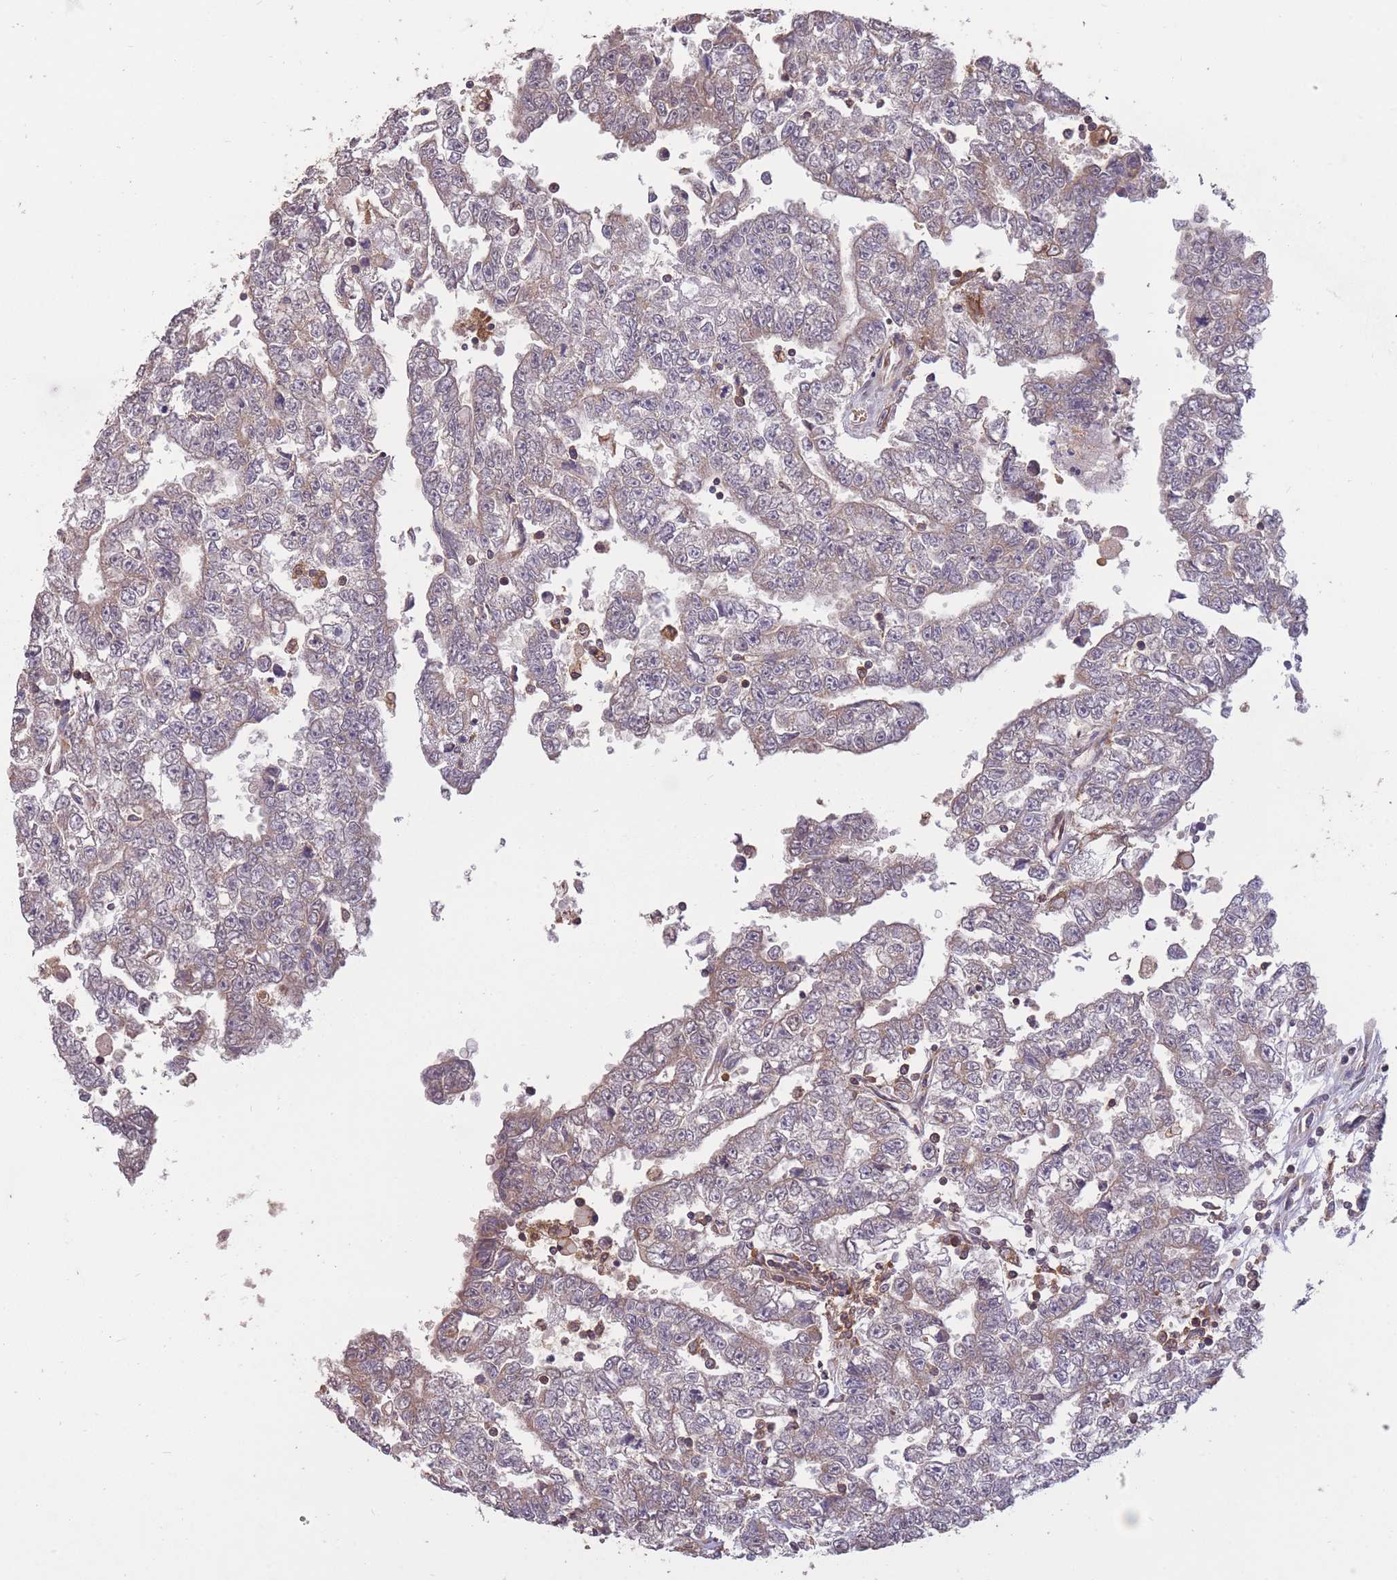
{"staining": {"intensity": "weak", "quantity": "25%-75%", "location": "cytoplasmic/membranous"}, "tissue": "testis cancer", "cell_type": "Tumor cells", "image_type": "cancer", "snomed": [{"axis": "morphology", "description": "Carcinoma, Embryonal, NOS"}, {"axis": "topography", "description": "Testis"}], "caption": "Tumor cells demonstrate low levels of weak cytoplasmic/membranous staining in approximately 25%-75% of cells in testis embryonal carcinoma.", "gene": "GMIP", "patient": {"sex": "male", "age": 25}}